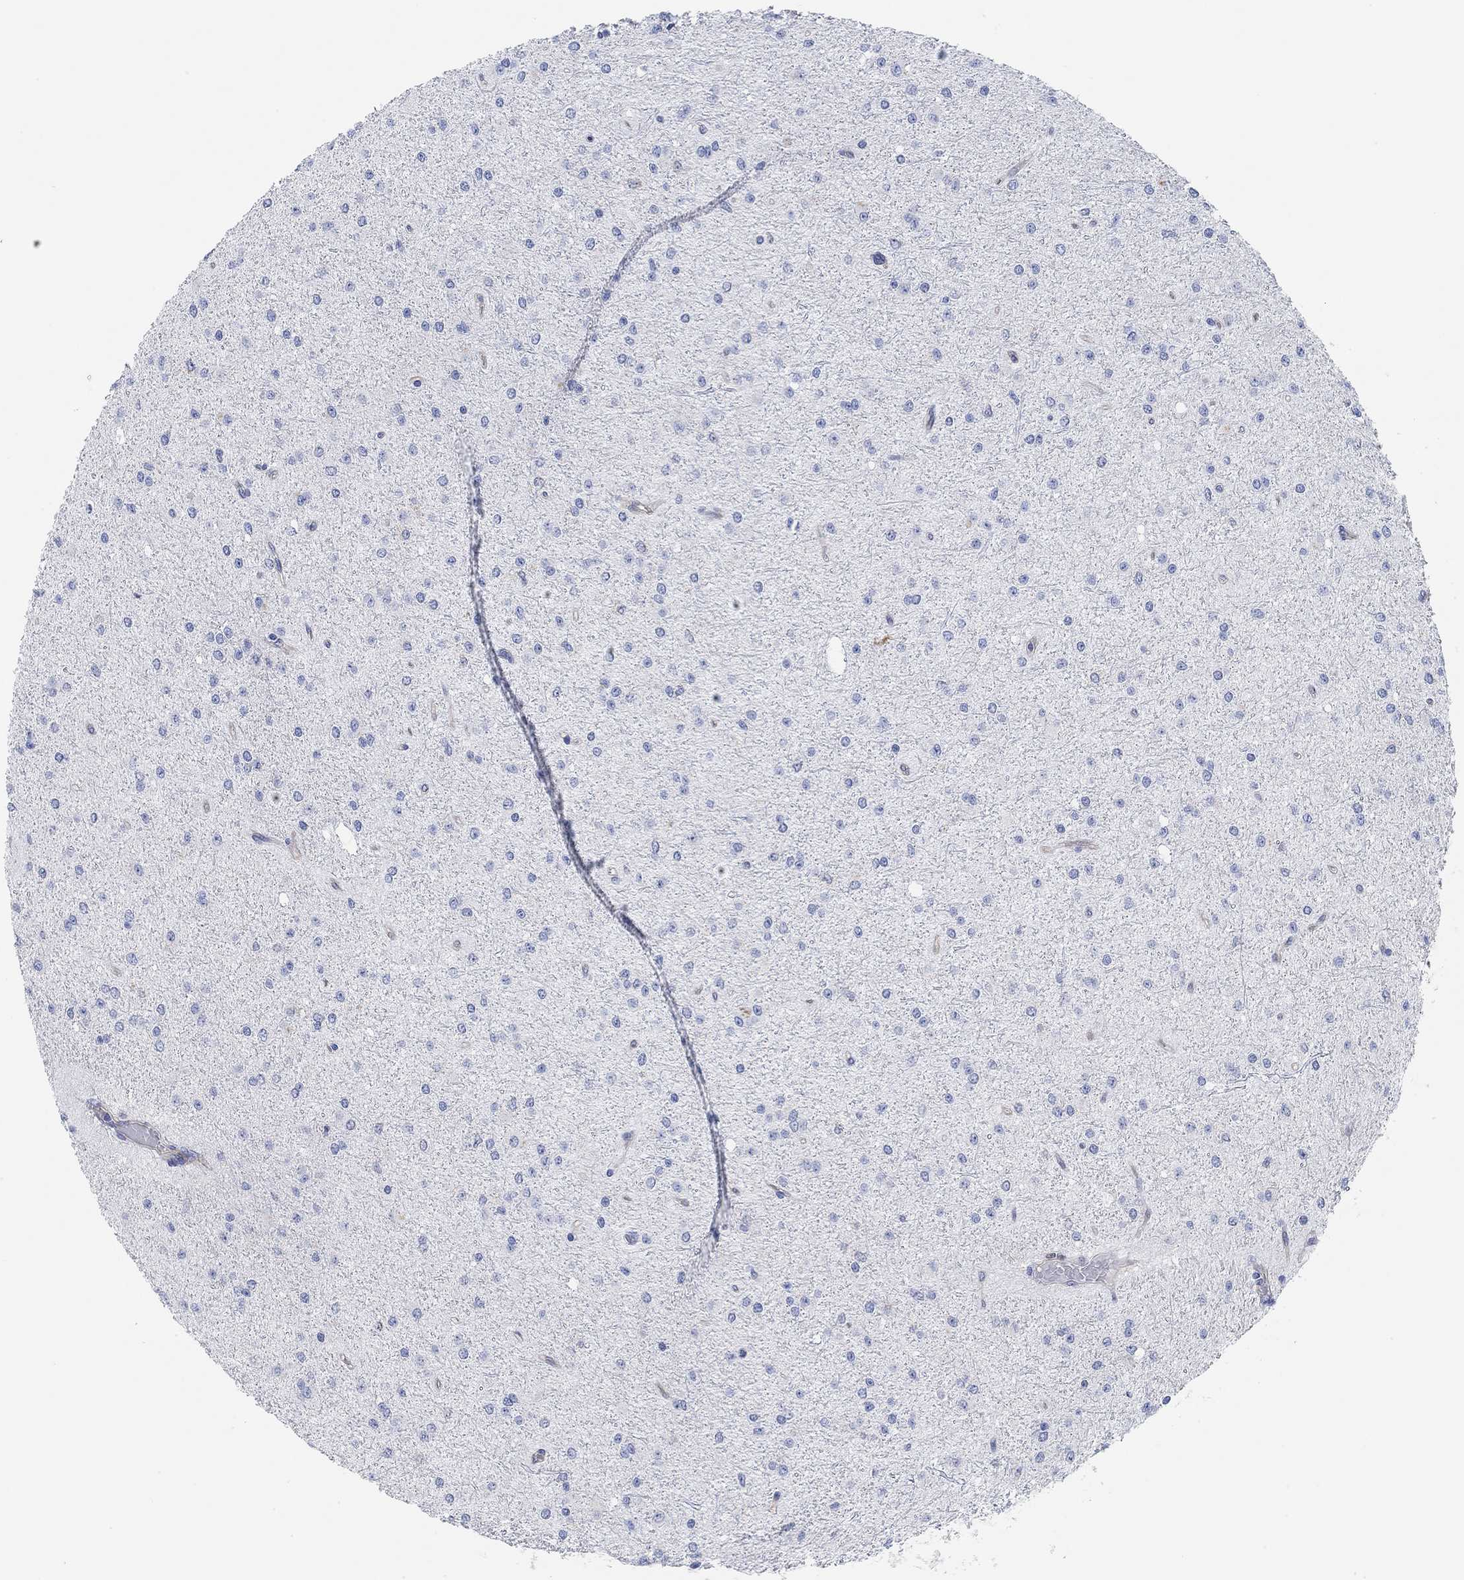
{"staining": {"intensity": "negative", "quantity": "none", "location": "none"}, "tissue": "glioma", "cell_type": "Tumor cells", "image_type": "cancer", "snomed": [{"axis": "morphology", "description": "Glioma, malignant, Low grade"}, {"axis": "topography", "description": "Brain"}], "caption": "High power microscopy image of an immunohistochemistry (IHC) micrograph of glioma, revealing no significant staining in tumor cells.", "gene": "RGS1", "patient": {"sex": "male", "age": 27}}